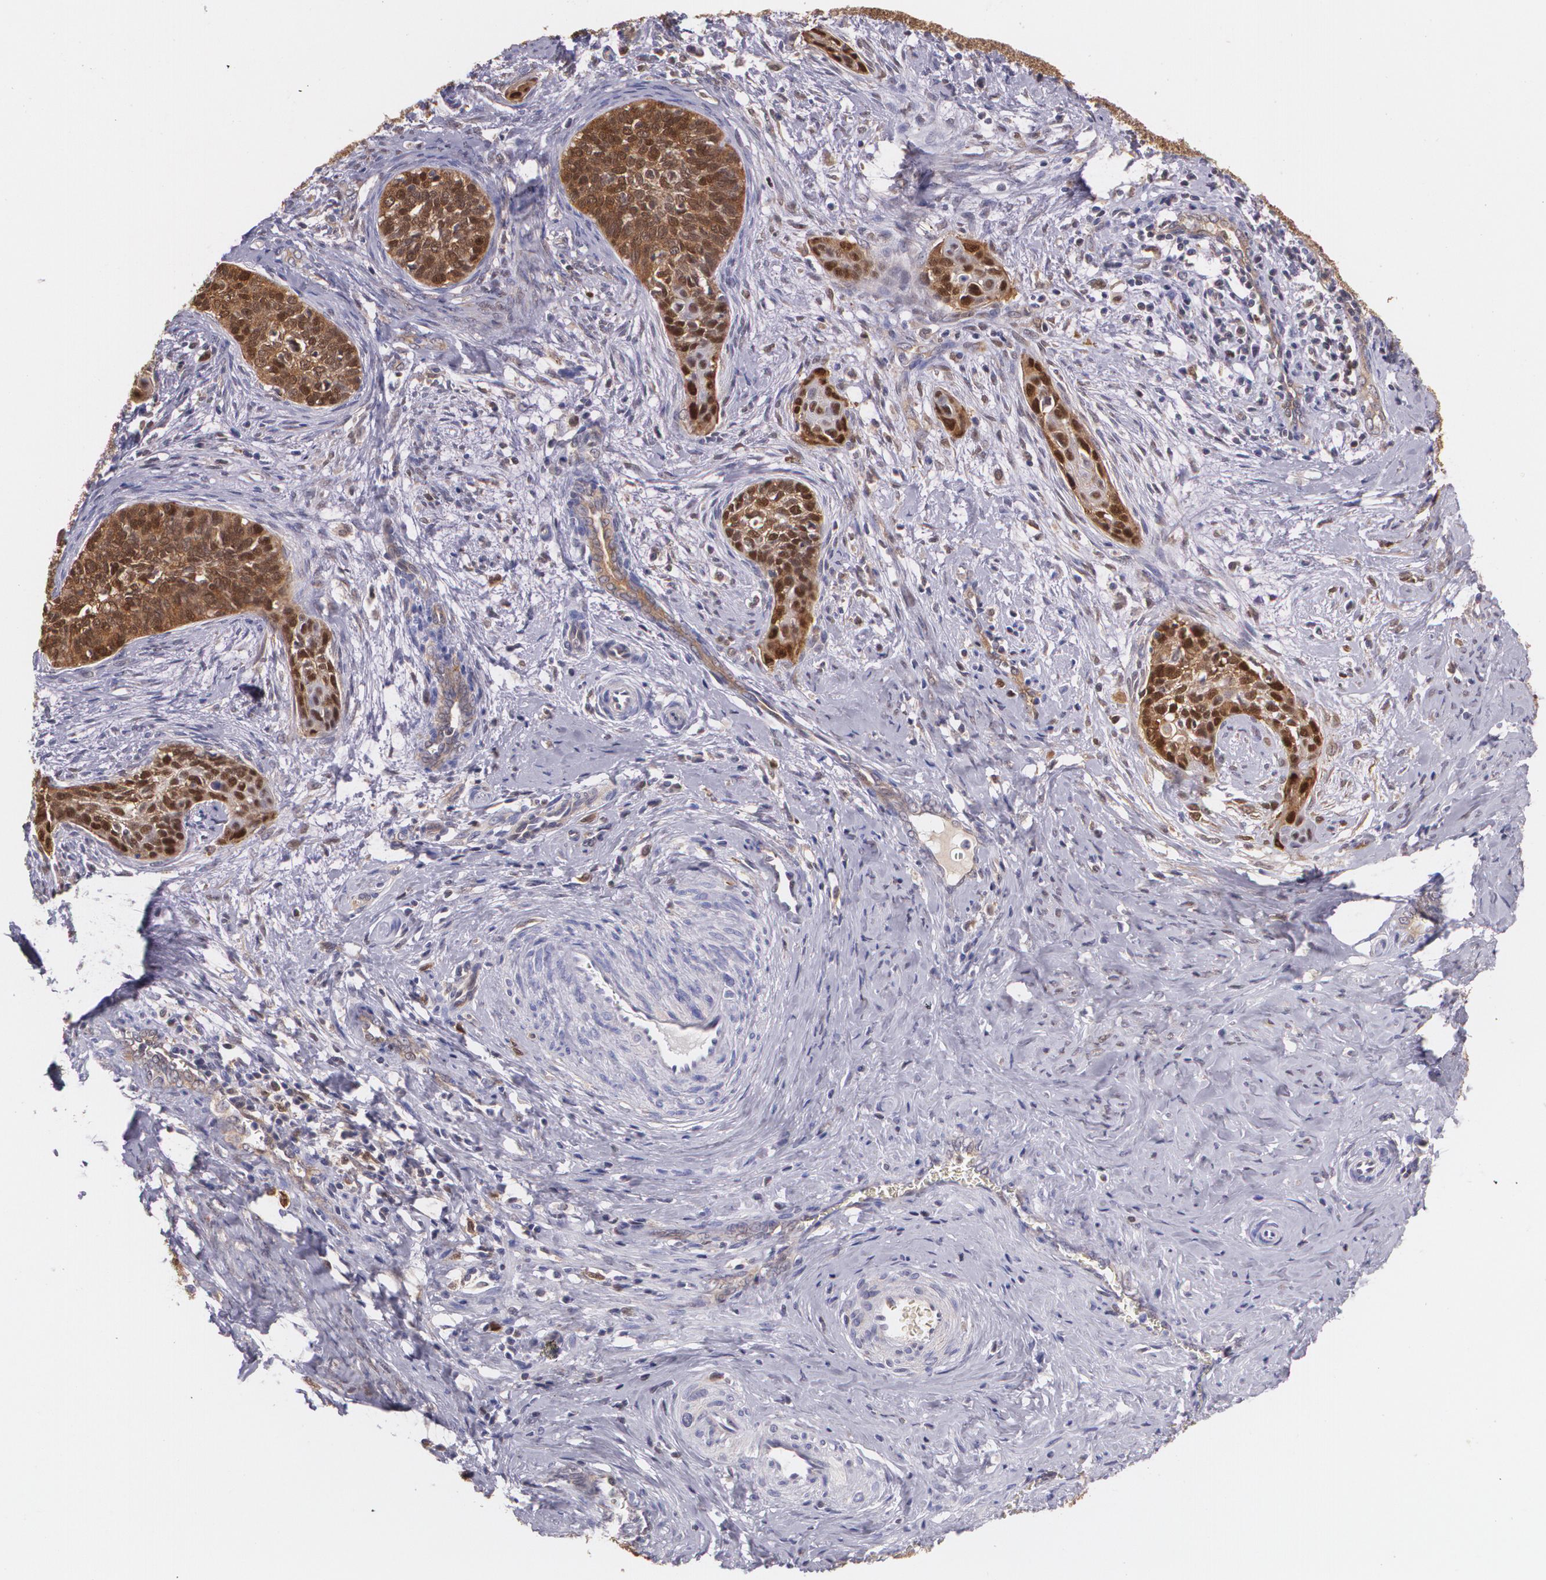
{"staining": {"intensity": "strong", "quantity": ">75%", "location": "cytoplasmic/membranous,nuclear"}, "tissue": "cervical cancer", "cell_type": "Tumor cells", "image_type": "cancer", "snomed": [{"axis": "morphology", "description": "Squamous cell carcinoma, NOS"}, {"axis": "topography", "description": "Cervix"}], "caption": "Cervical cancer stained with a brown dye demonstrates strong cytoplasmic/membranous and nuclear positive staining in about >75% of tumor cells.", "gene": "HSPH1", "patient": {"sex": "female", "age": 33}}